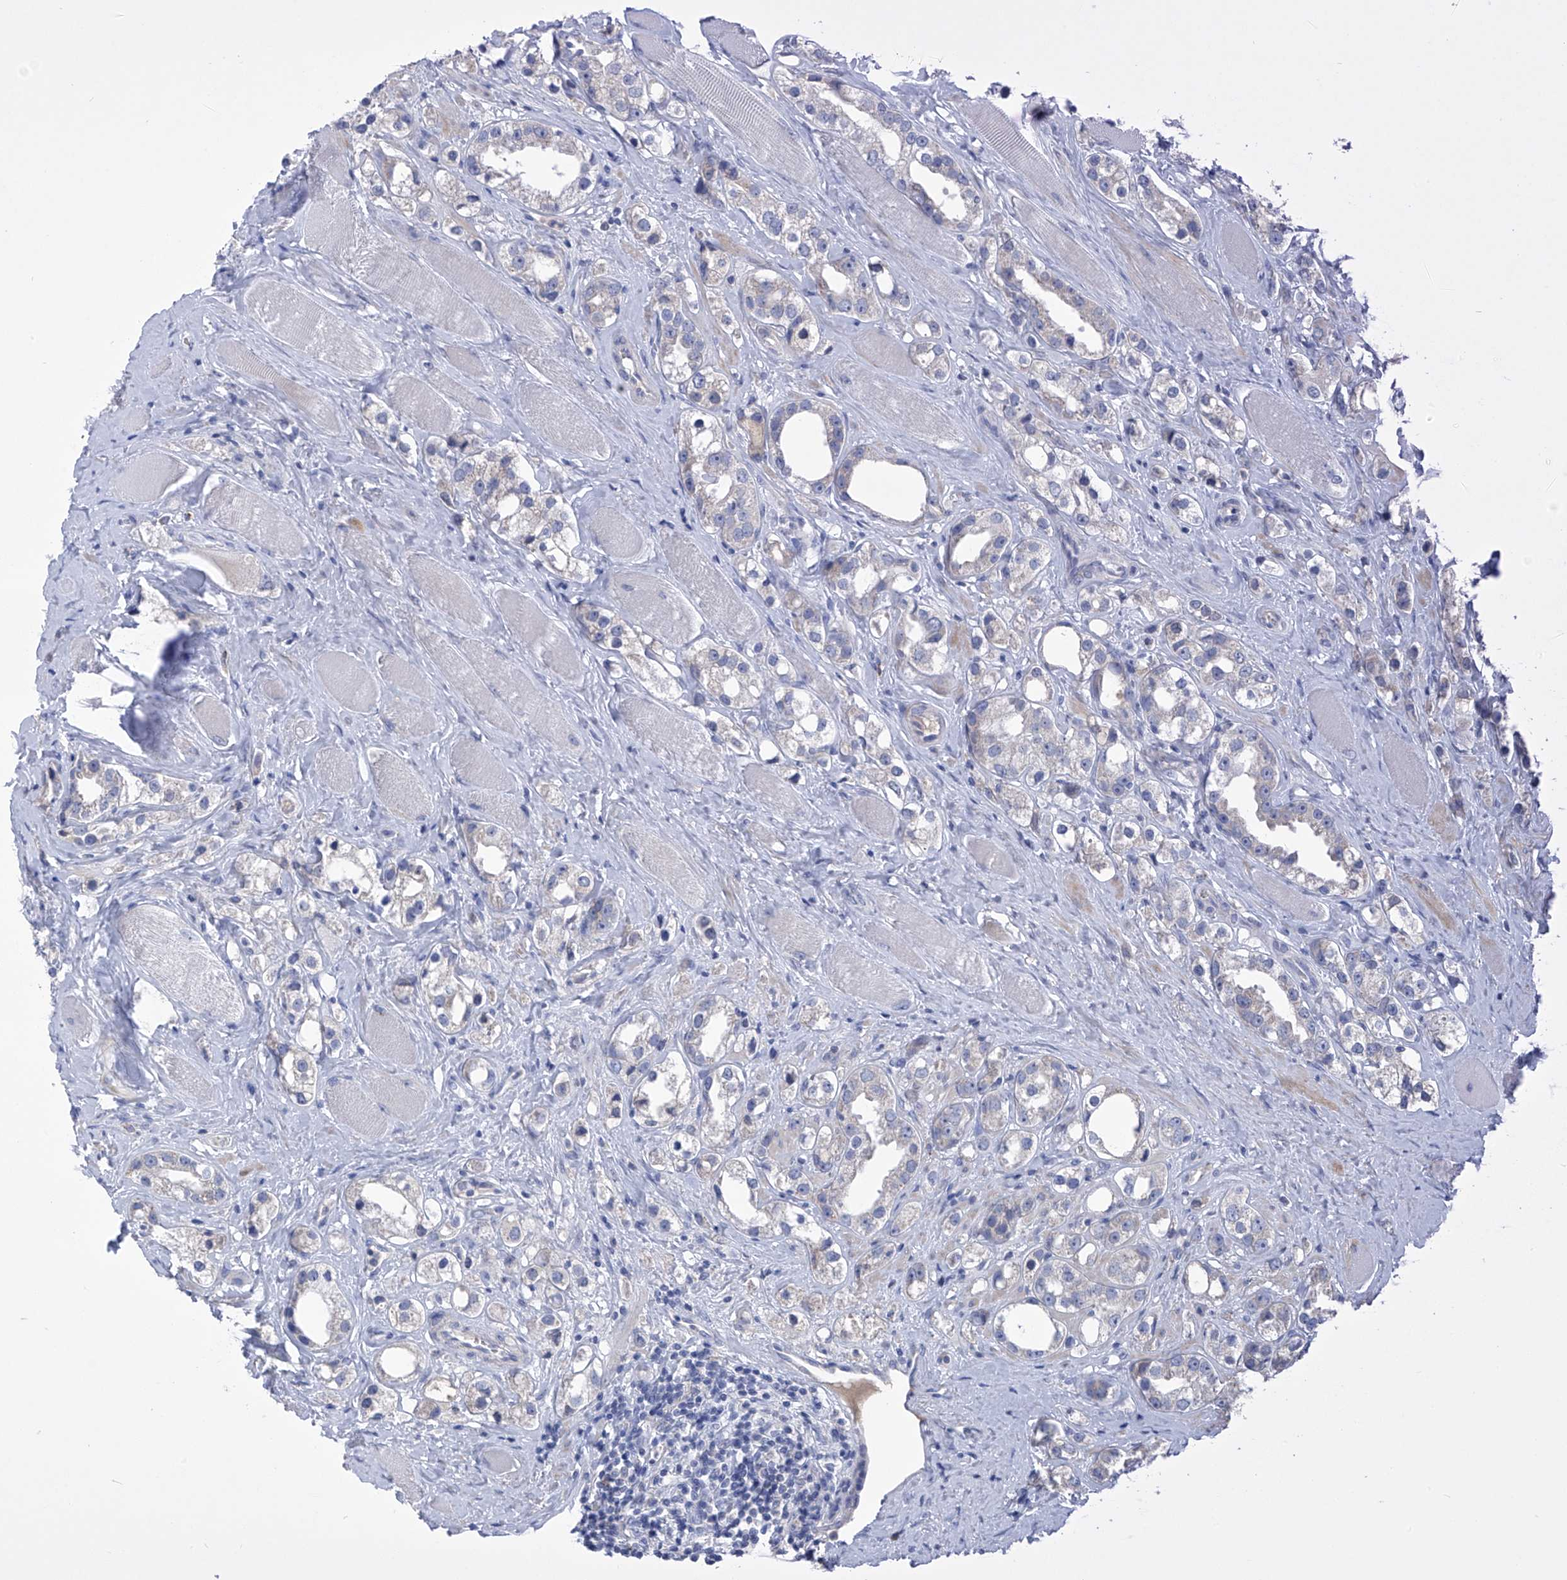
{"staining": {"intensity": "negative", "quantity": "none", "location": "none"}, "tissue": "prostate cancer", "cell_type": "Tumor cells", "image_type": "cancer", "snomed": [{"axis": "morphology", "description": "Adenocarcinoma, NOS"}, {"axis": "topography", "description": "Prostate"}], "caption": "Immunohistochemistry (IHC) image of neoplastic tissue: prostate cancer stained with DAB (3,3'-diaminobenzidine) exhibits no significant protein staining in tumor cells. Brightfield microscopy of immunohistochemistry (IHC) stained with DAB (brown) and hematoxylin (blue), captured at high magnification.", "gene": "SLCO4A1", "patient": {"sex": "male", "age": 79}}